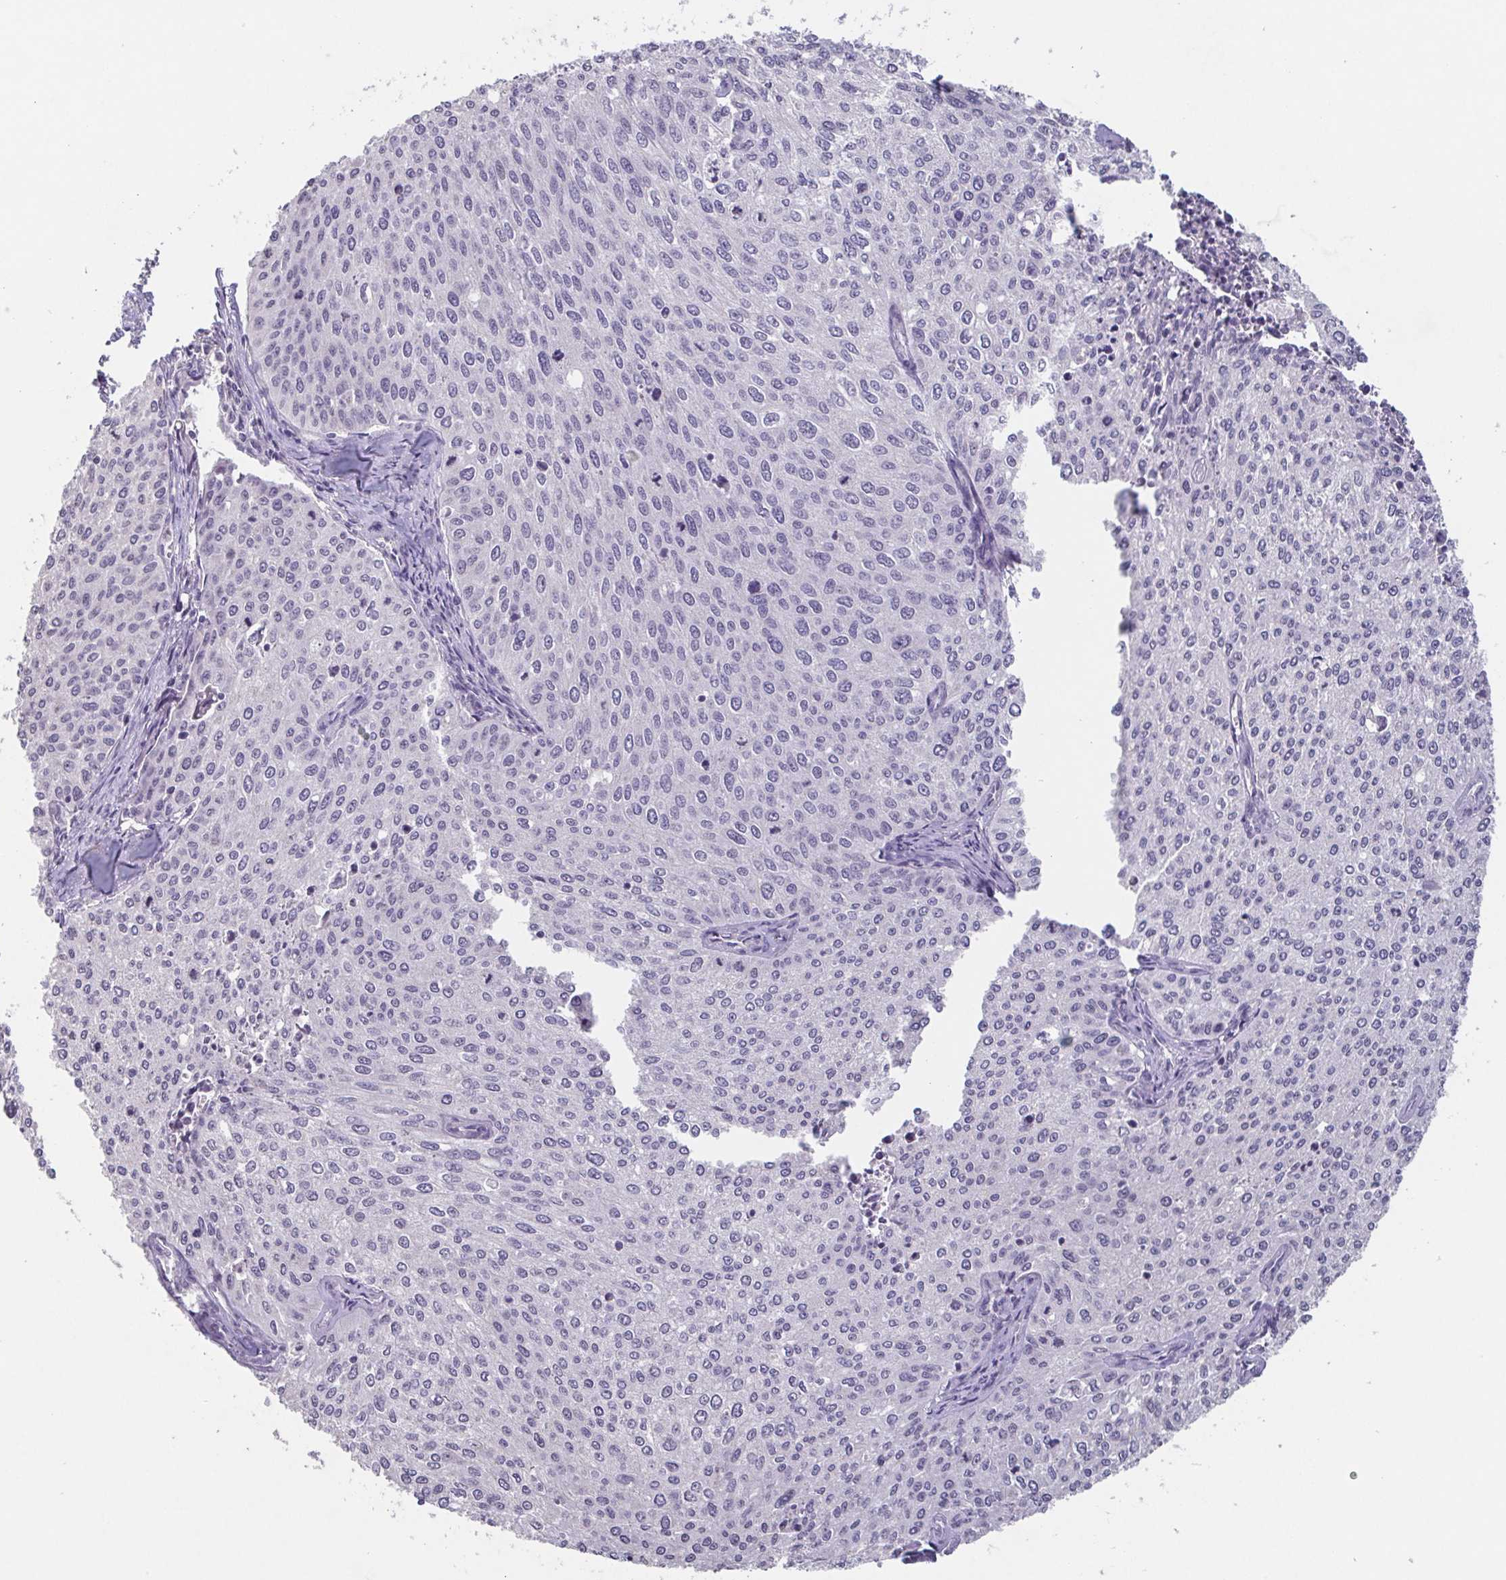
{"staining": {"intensity": "negative", "quantity": "none", "location": "none"}, "tissue": "cervical cancer", "cell_type": "Tumor cells", "image_type": "cancer", "snomed": [{"axis": "morphology", "description": "Squamous cell carcinoma, NOS"}, {"axis": "topography", "description": "Cervix"}], "caption": "This is an IHC micrograph of human squamous cell carcinoma (cervical). There is no expression in tumor cells.", "gene": "GHRL", "patient": {"sex": "female", "age": 38}}